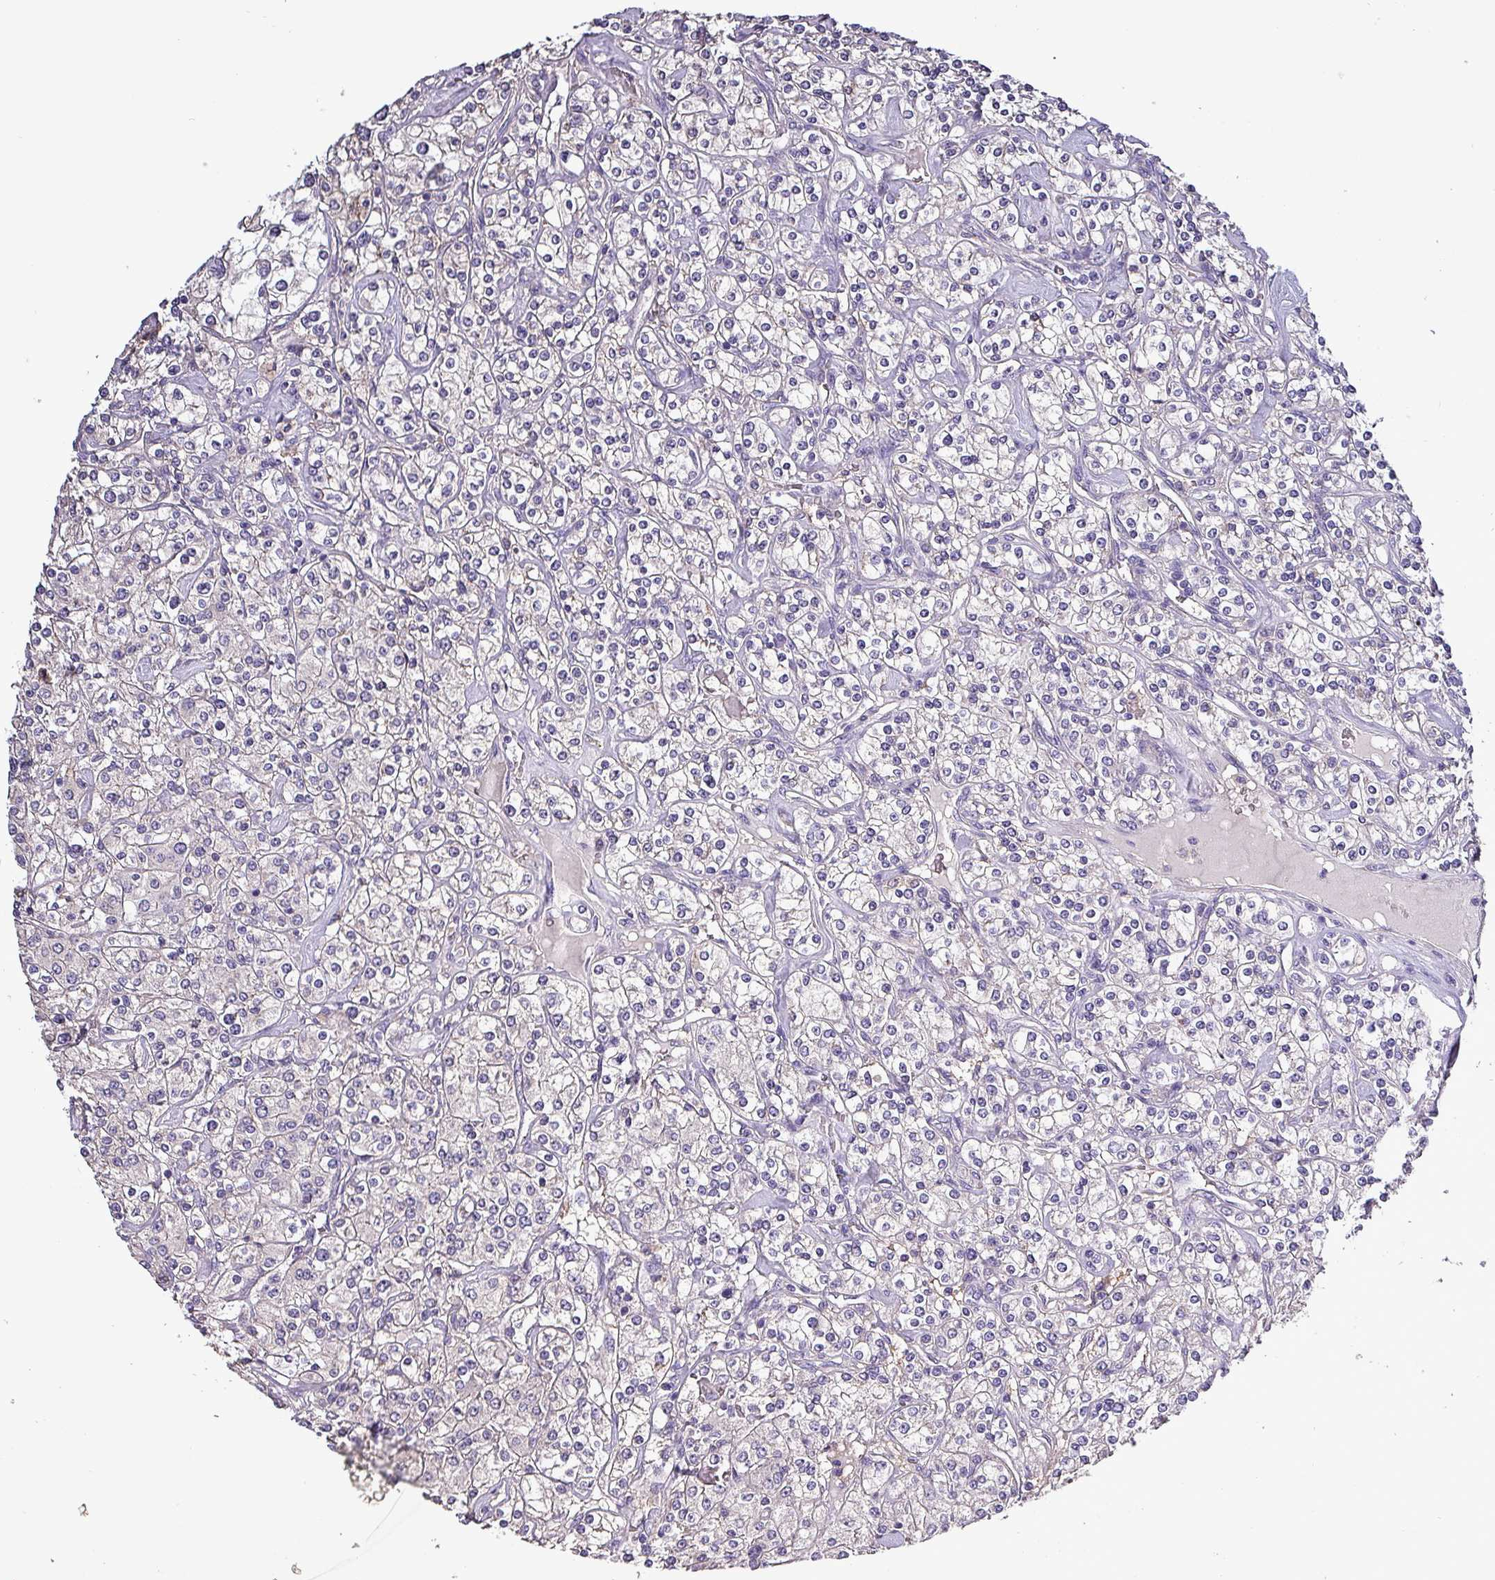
{"staining": {"intensity": "negative", "quantity": "none", "location": "none"}, "tissue": "renal cancer", "cell_type": "Tumor cells", "image_type": "cancer", "snomed": [{"axis": "morphology", "description": "Adenocarcinoma, NOS"}, {"axis": "topography", "description": "Kidney"}], "caption": "Immunohistochemical staining of renal adenocarcinoma reveals no significant staining in tumor cells.", "gene": "HTRA4", "patient": {"sex": "male", "age": 77}}